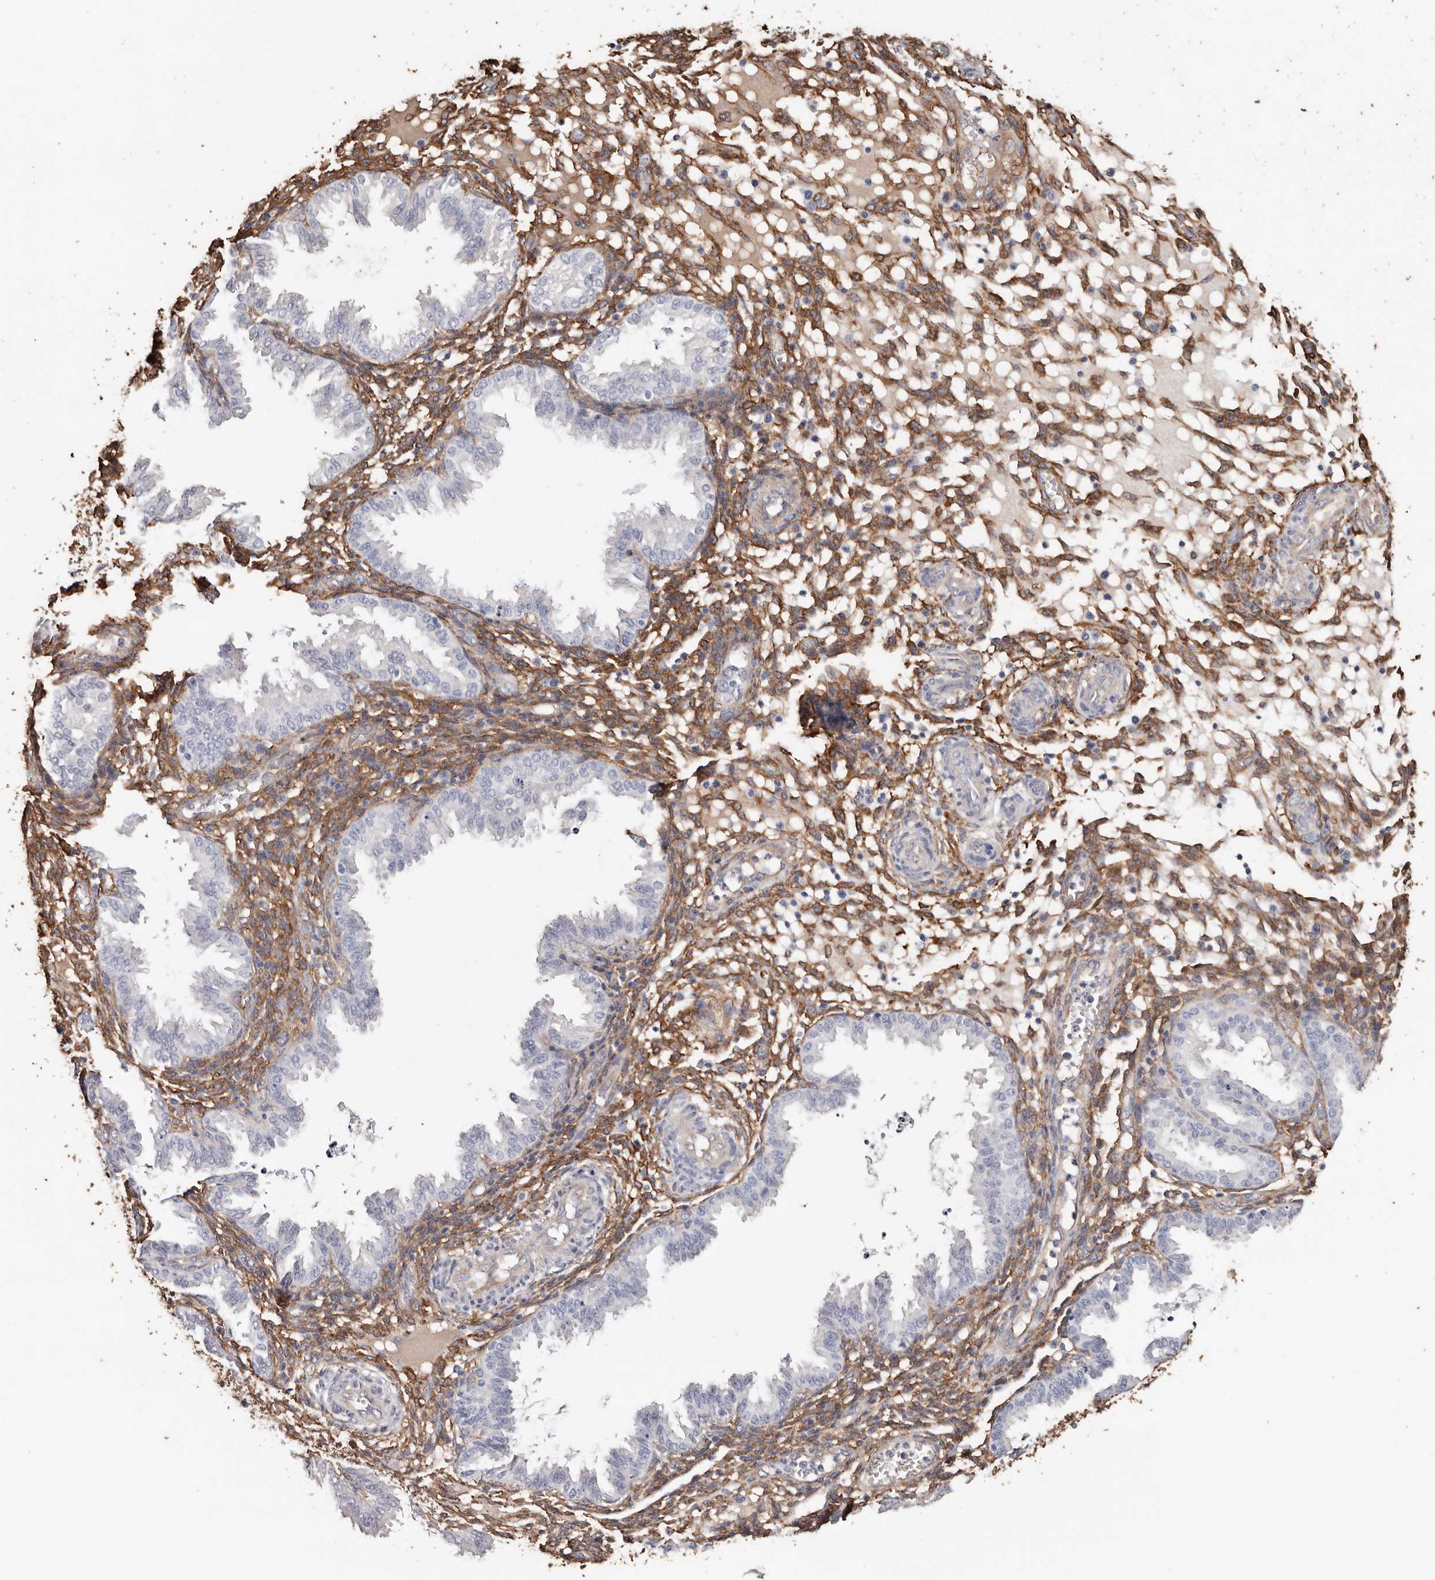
{"staining": {"intensity": "moderate", "quantity": ">75%", "location": "cytoplasmic/membranous"}, "tissue": "endometrium", "cell_type": "Cells in endometrial stroma", "image_type": "normal", "snomed": [{"axis": "morphology", "description": "Normal tissue, NOS"}, {"axis": "topography", "description": "Endometrium"}], "caption": "Brown immunohistochemical staining in unremarkable human endometrium demonstrates moderate cytoplasmic/membranous positivity in about >75% of cells in endometrial stroma. The staining was performed using DAB to visualize the protein expression in brown, while the nuclei were stained in blue with hematoxylin (Magnification: 20x).", "gene": "TGM2", "patient": {"sex": "female", "age": 33}}